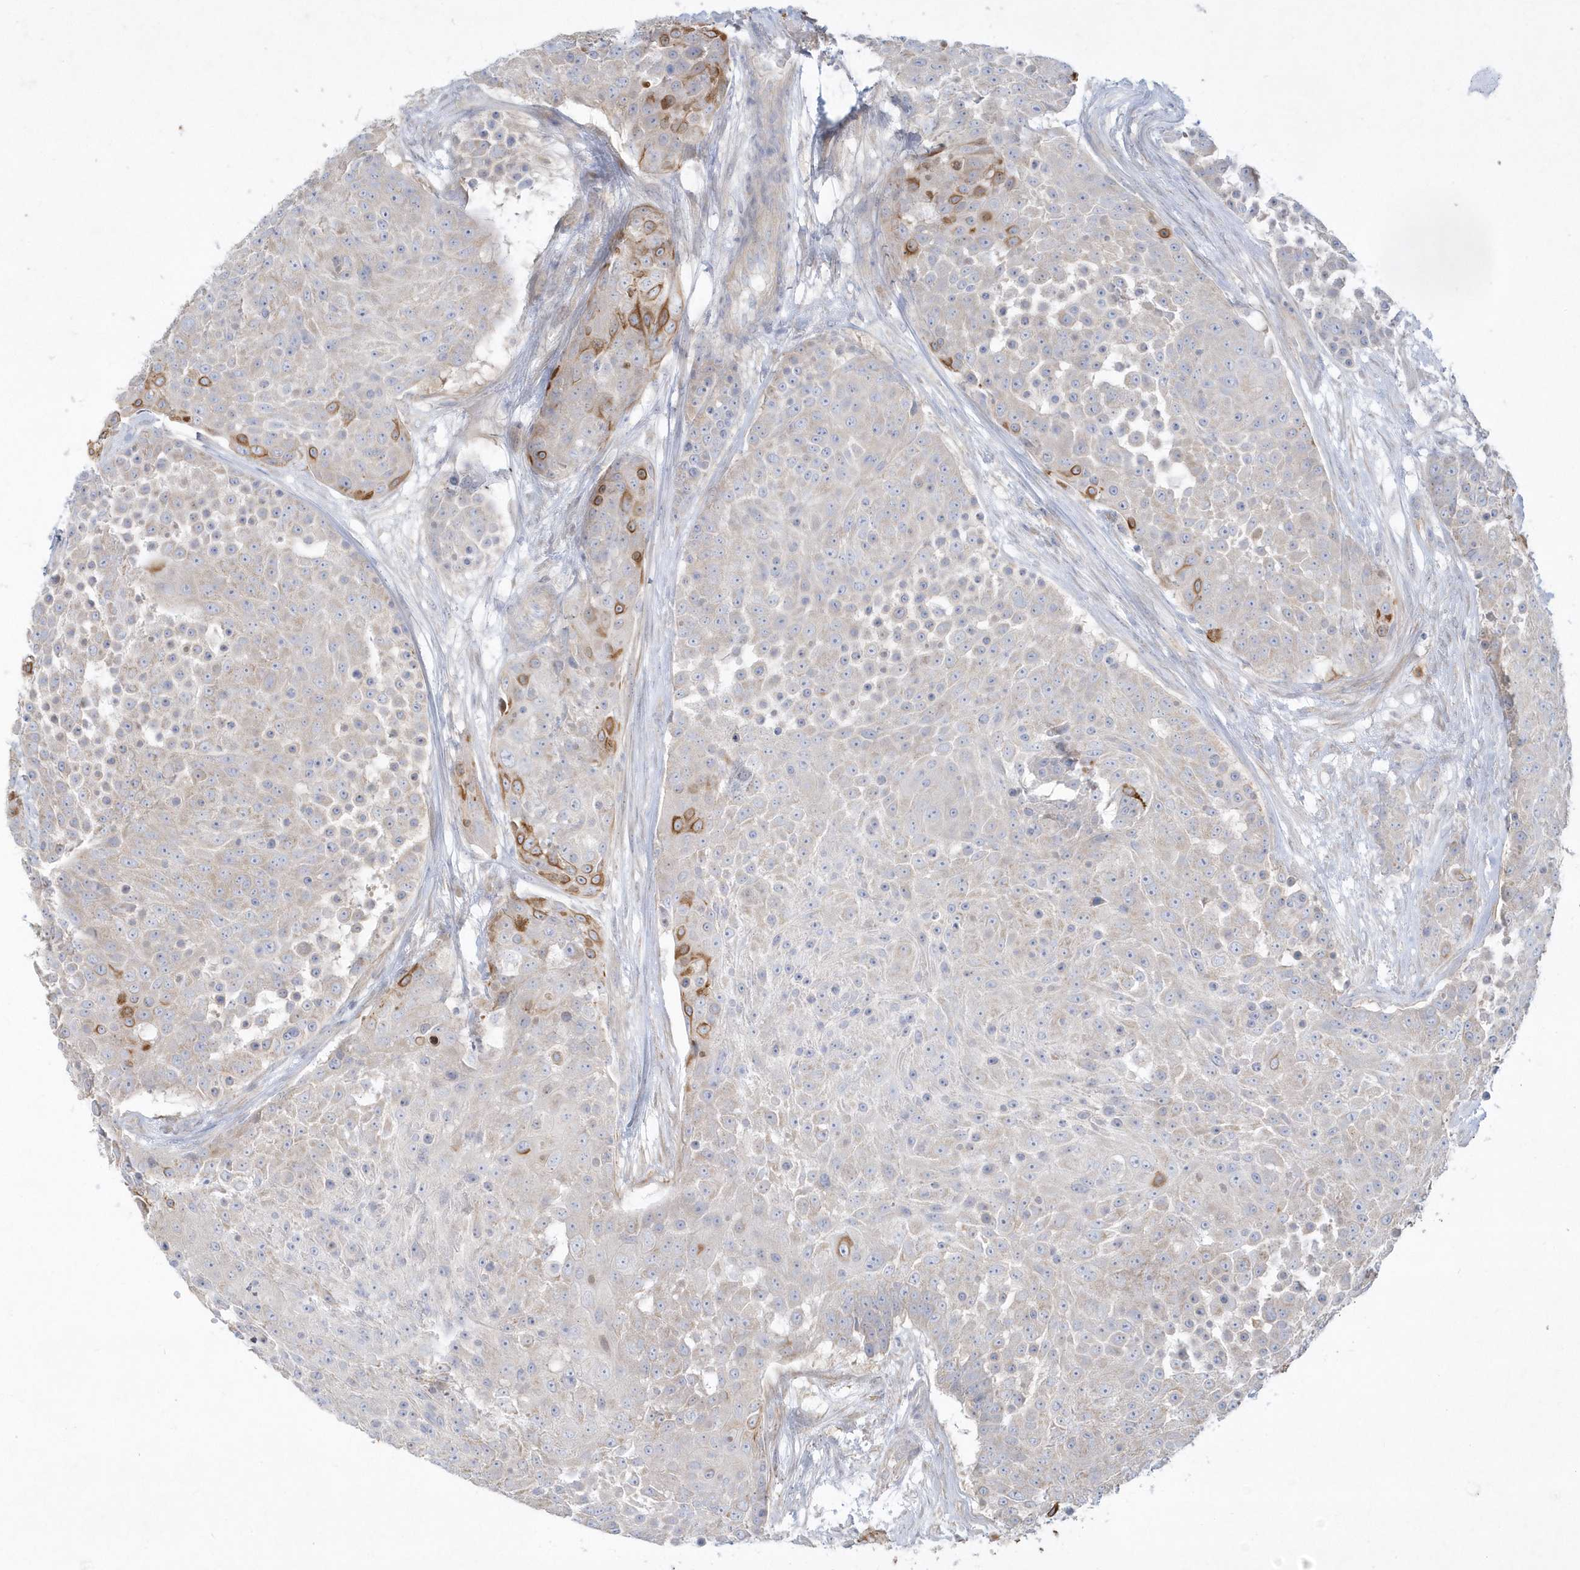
{"staining": {"intensity": "moderate", "quantity": "<25%", "location": "cytoplasmic/membranous"}, "tissue": "urothelial cancer", "cell_type": "Tumor cells", "image_type": "cancer", "snomed": [{"axis": "morphology", "description": "Urothelial carcinoma, High grade"}, {"axis": "topography", "description": "Urinary bladder"}], "caption": "Immunohistochemical staining of human urothelial carcinoma (high-grade) exhibits low levels of moderate cytoplasmic/membranous protein expression in about <25% of tumor cells.", "gene": "LARS1", "patient": {"sex": "female", "age": 63}}